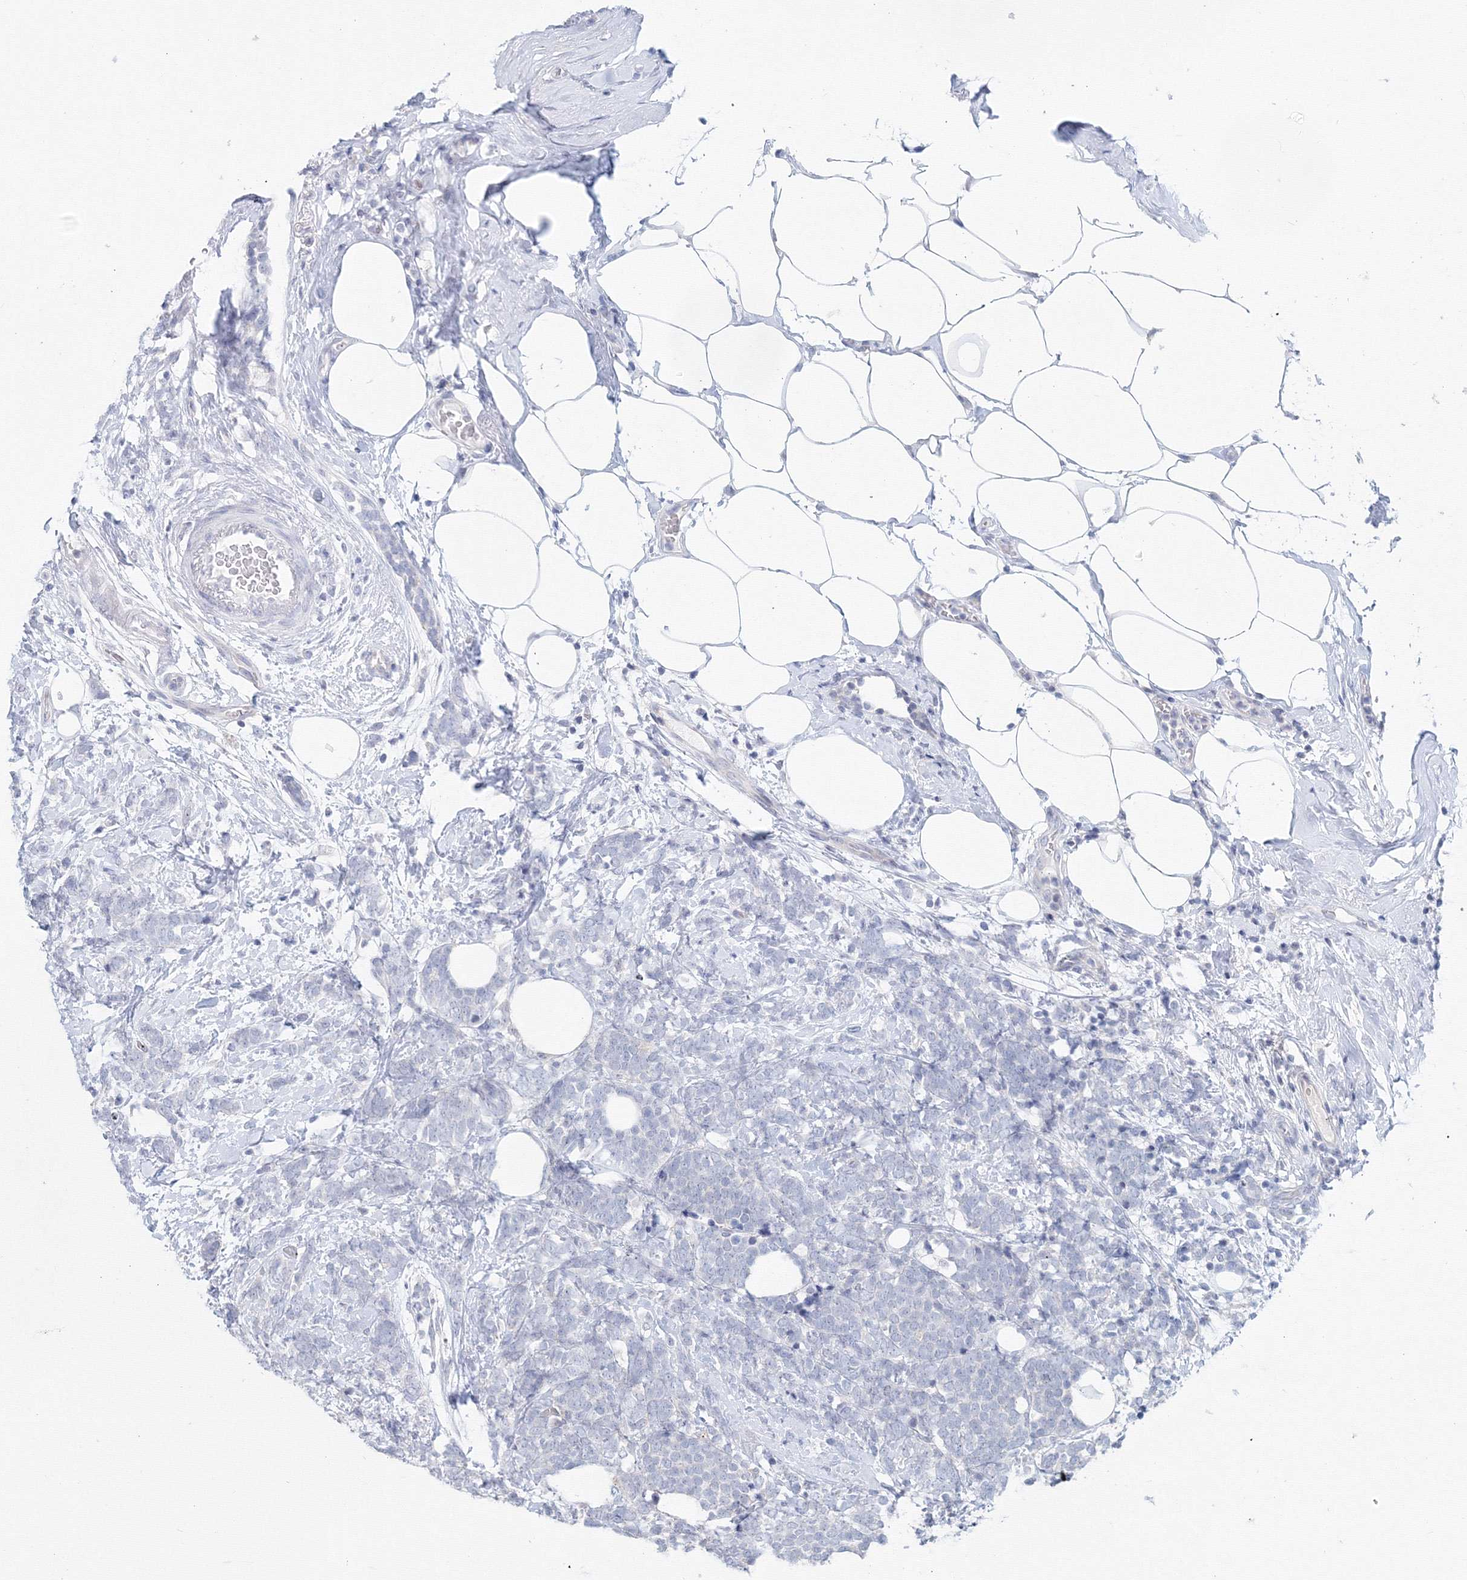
{"staining": {"intensity": "negative", "quantity": "none", "location": "none"}, "tissue": "breast cancer", "cell_type": "Tumor cells", "image_type": "cancer", "snomed": [{"axis": "morphology", "description": "Lobular carcinoma"}, {"axis": "topography", "description": "Breast"}], "caption": "DAB immunohistochemical staining of breast cancer (lobular carcinoma) displays no significant staining in tumor cells.", "gene": "SLC7A7", "patient": {"sex": "female", "age": 58}}